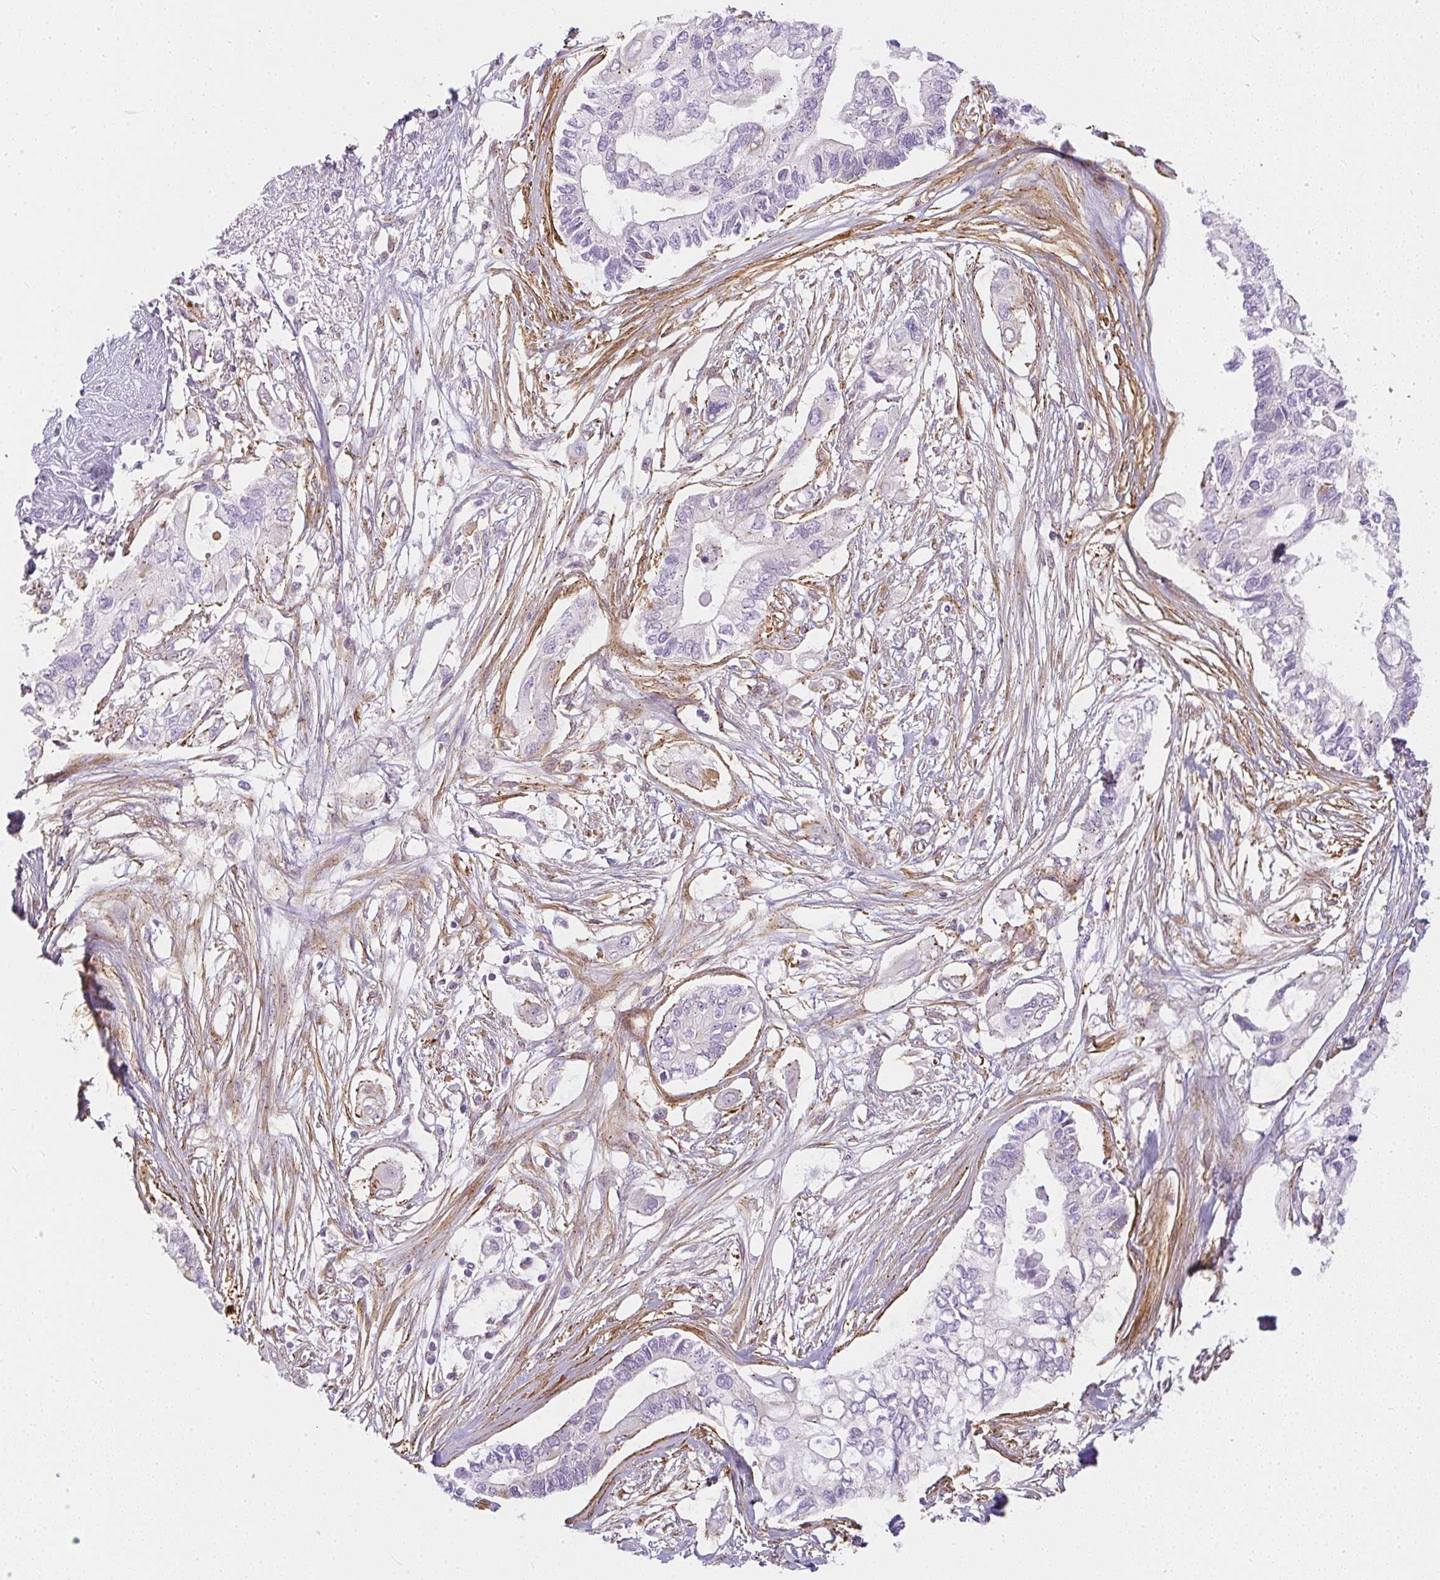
{"staining": {"intensity": "negative", "quantity": "none", "location": "none"}, "tissue": "pancreatic cancer", "cell_type": "Tumor cells", "image_type": "cancer", "snomed": [{"axis": "morphology", "description": "Adenocarcinoma, NOS"}, {"axis": "topography", "description": "Pancreas"}], "caption": "The histopathology image shows no significant positivity in tumor cells of pancreatic cancer (adenocarcinoma).", "gene": "SULF1", "patient": {"sex": "female", "age": 63}}